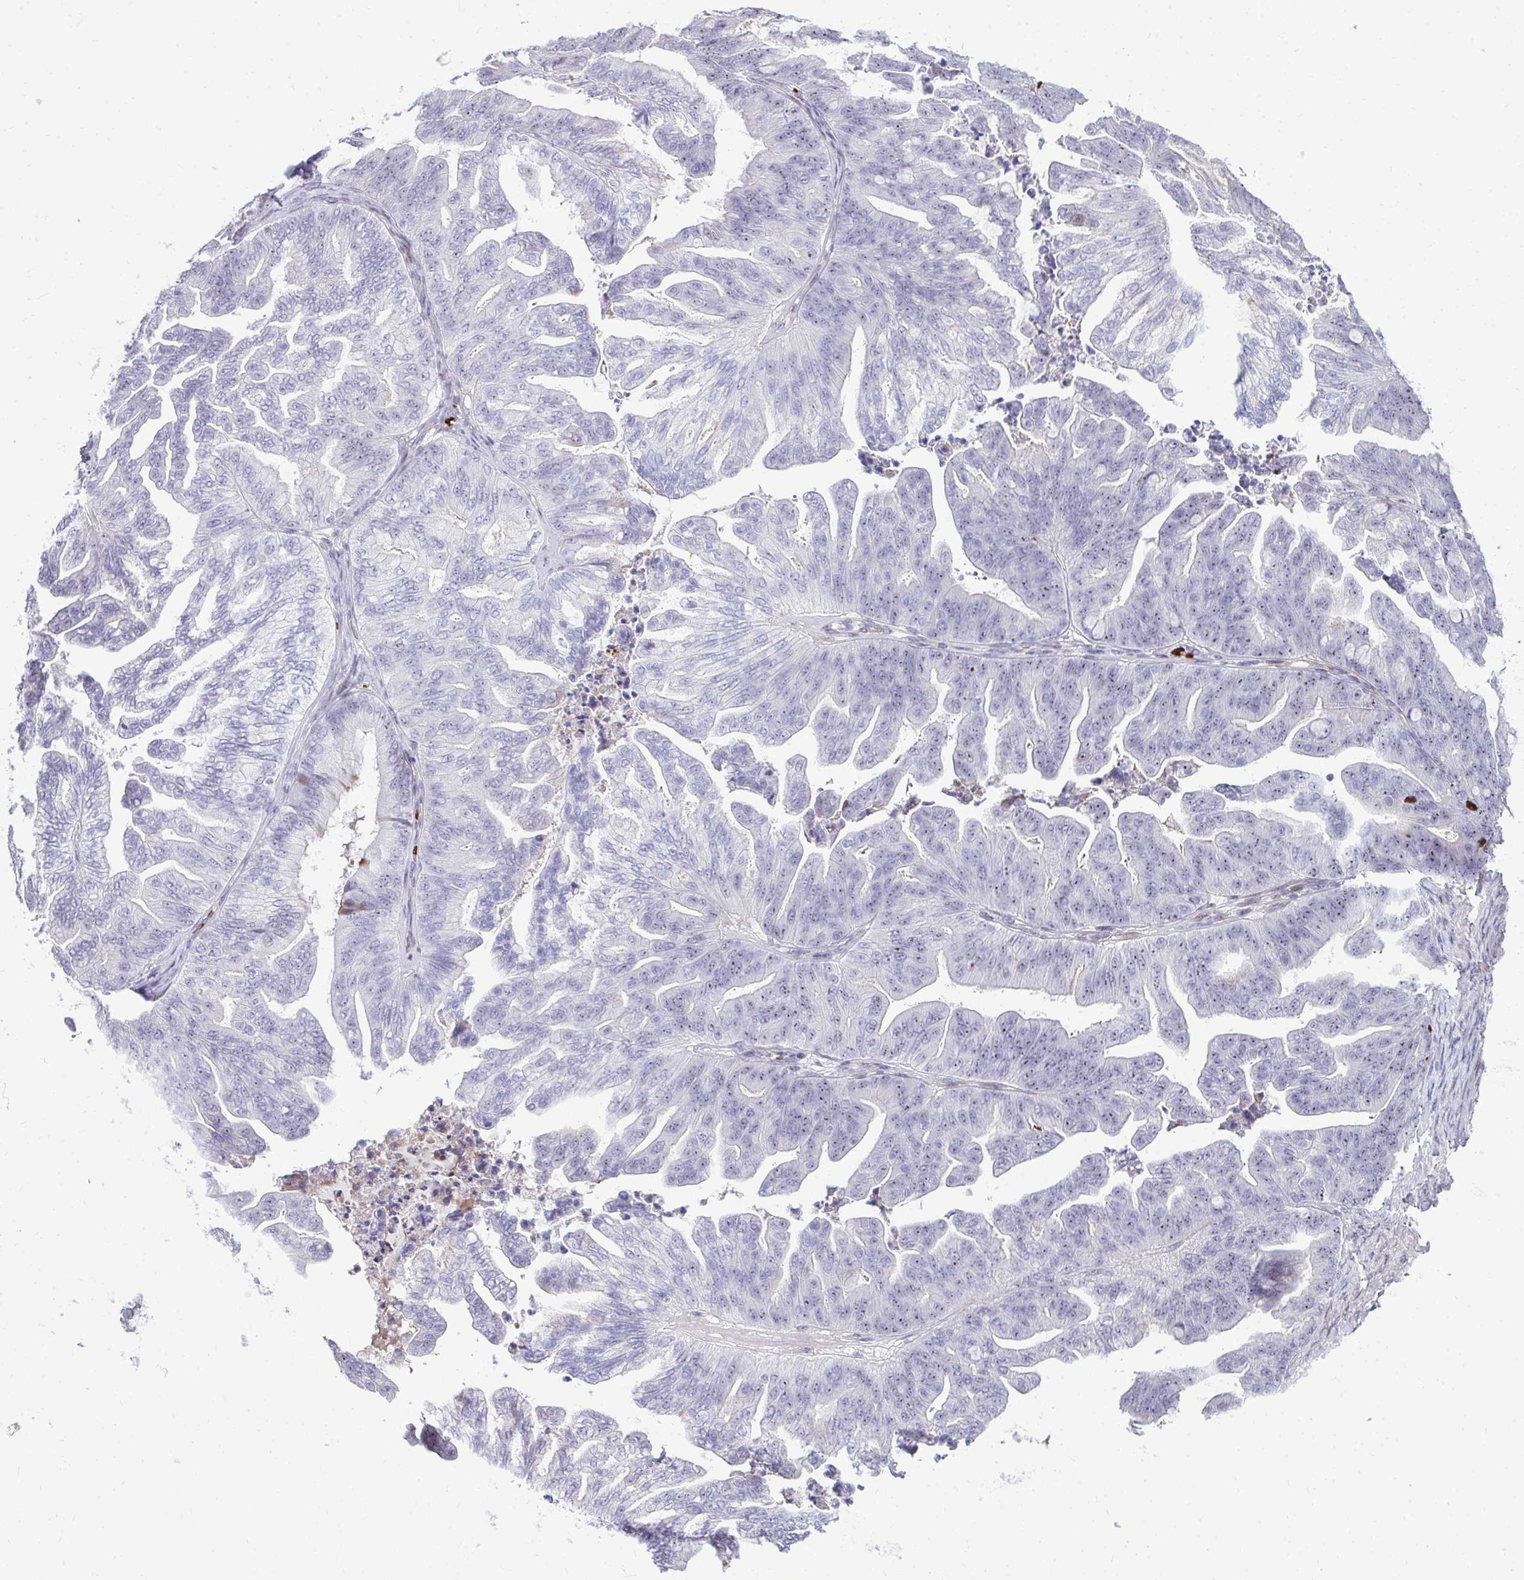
{"staining": {"intensity": "moderate", "quantity": "<25%", "location": "nuclear"}, "tissue": "ovarian cancer", "cell_type": "Tumor cells", "image_type": "cancer", "snomed": [{"axis": "morphology", "description": "Cystadenocarcinoma, mucinous, NOS"}, {"axis": "topography", "description": "Ovary"}], "caption": "Tumor cells reveal moderate nuclear positivity in approximately <25% of cells in mucinous cystadenocarcinoma (ovarian).", "gene": "DLX4", "patient": {"sex": "female", "age": 67}}